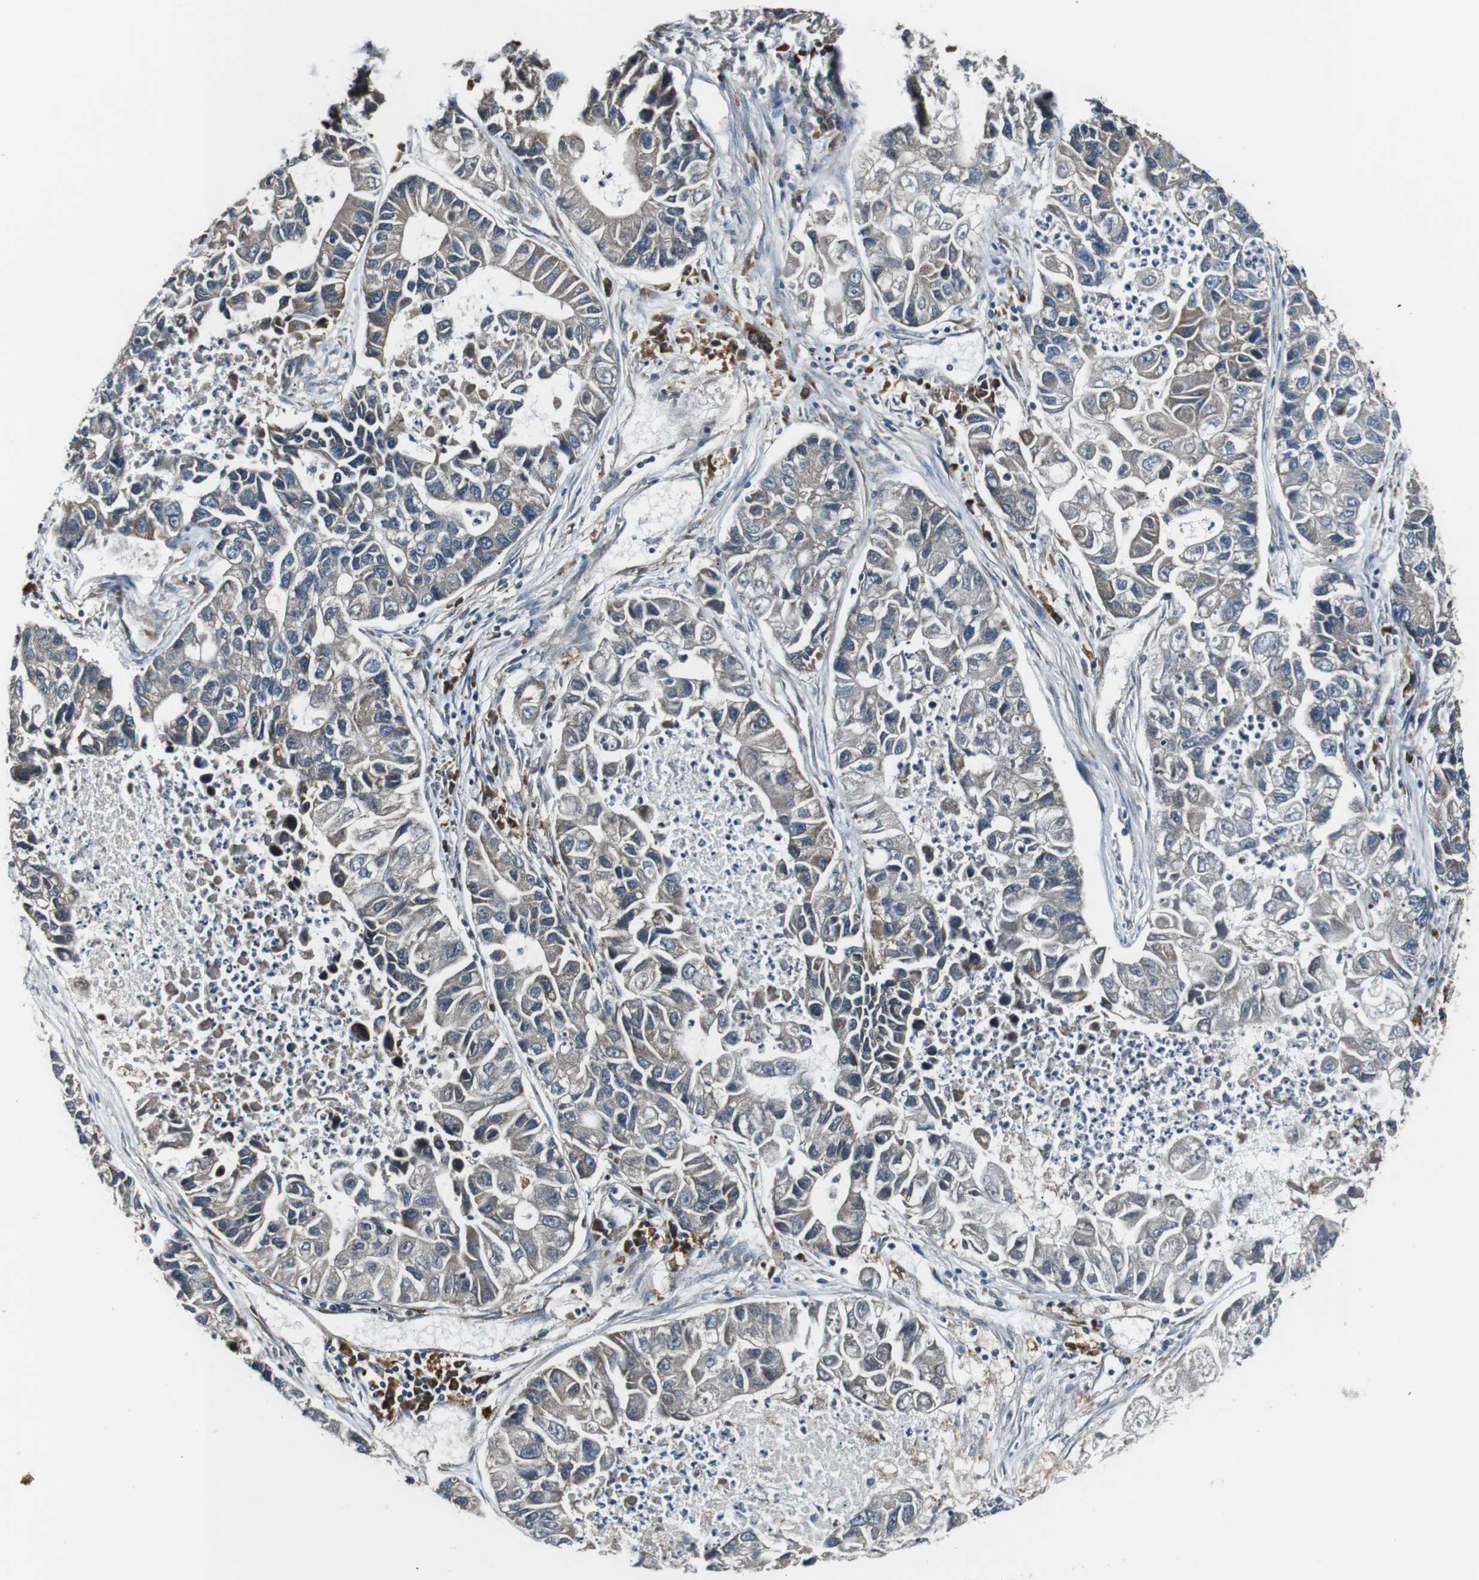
{"staining": {"intensity": "negative", "quantity": "none", "location": "none"}, "tissue": "lung cancer", "cell_type": "Tumor cells", "image_type": "cancer", "snomed": [{"axis": "morphology", "description": "Adenocarcinoma, NOS"}, {"axis": "topography", "description": "Lung"}], "caption": "Tumor cells are negative for protein expression in human lung cancer.", "gene": "CISD2", "patient": {"sex": "female", "age": 51}}